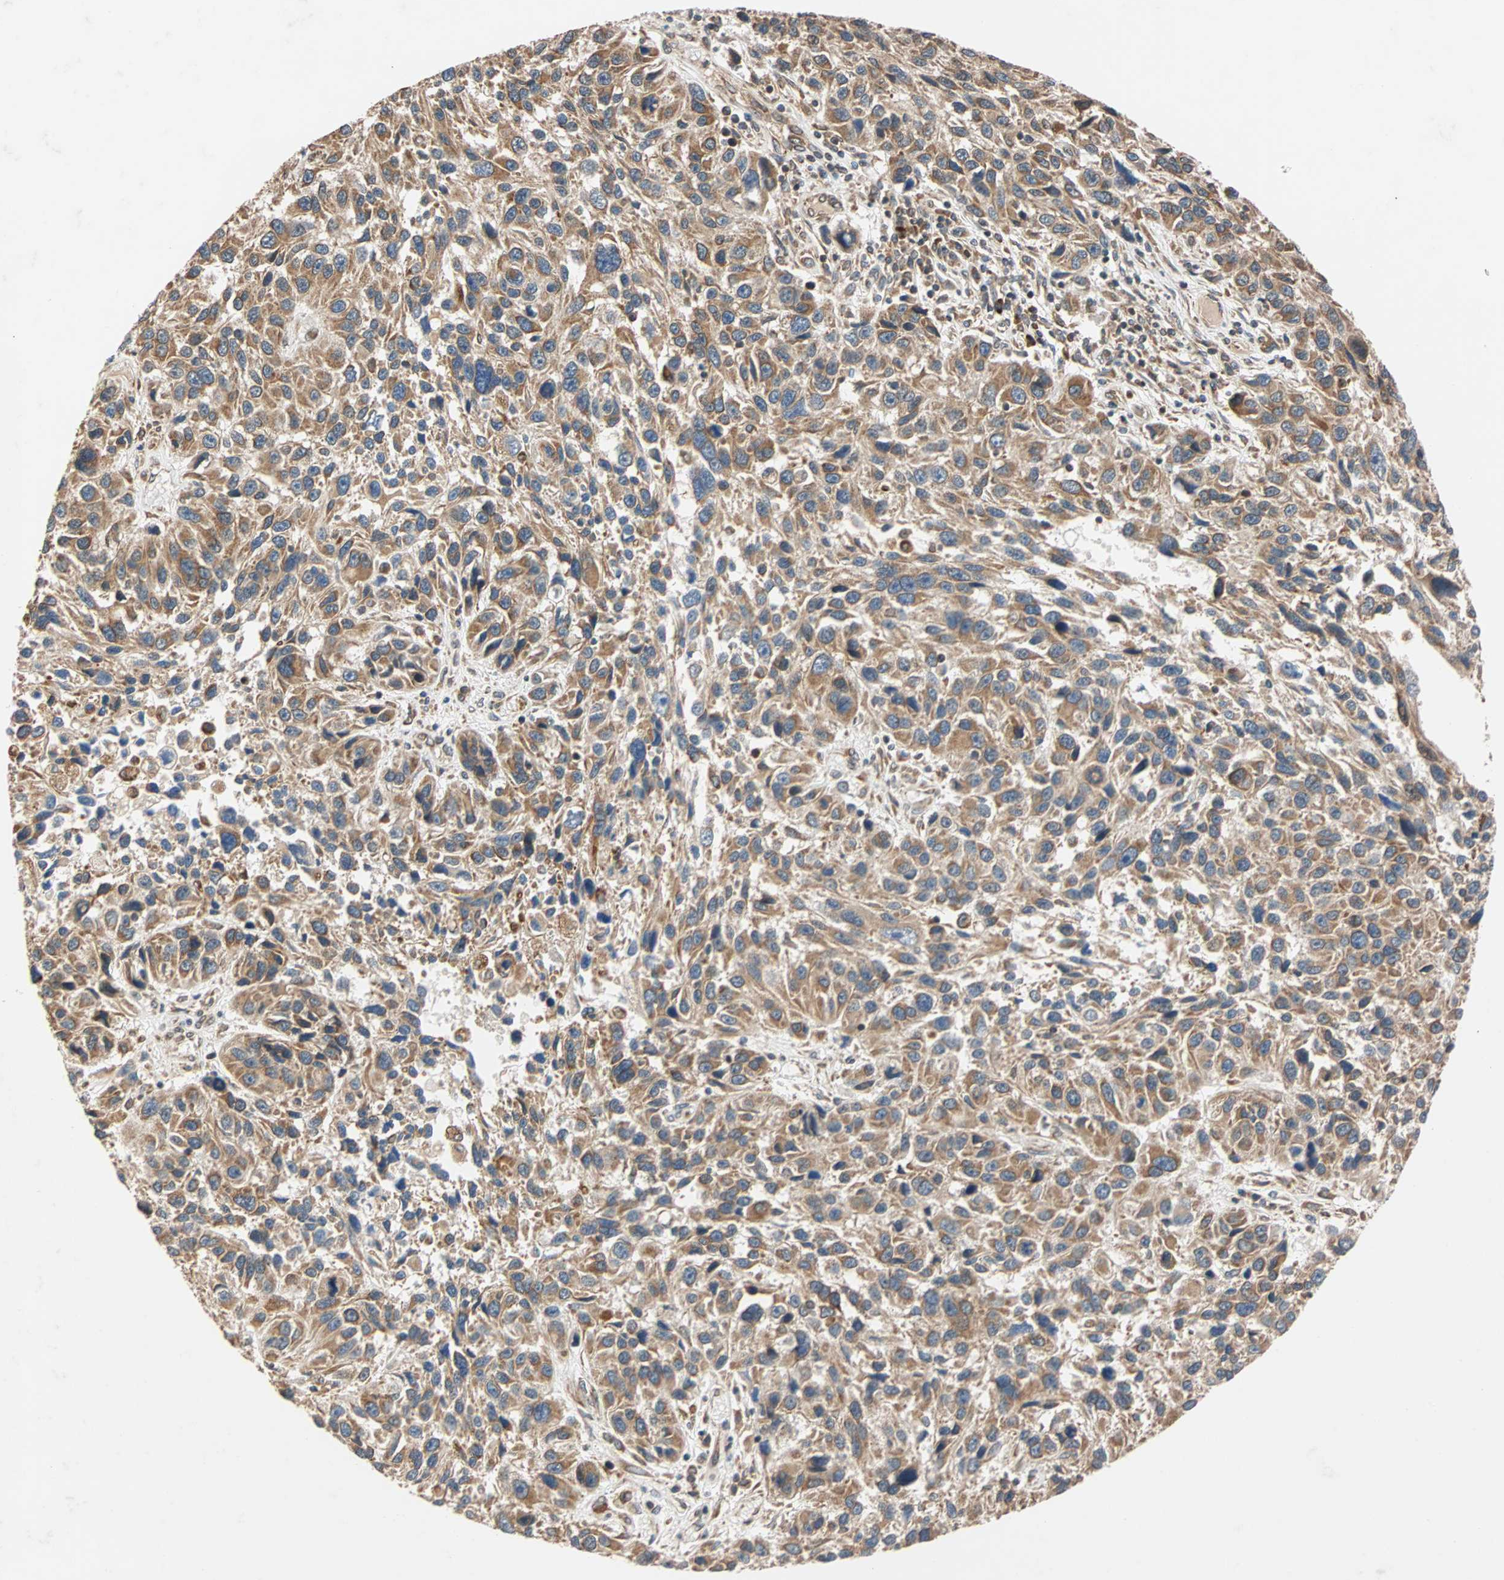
{"staining": {"intensity": "moderate", "quantity": ">75%", "location": "cytoplasmic/membranous"}, "tissue": "melanoma", "cell_type": "Tumor cells", "image_type": "cancer", "snomed": [{"axis": "morphology", "description": "Malignant melanoma, NOS"}, {"axis": "topography", "description": "Skin"}], "caption": "Protein expression analysis of human melanoma reveals moderate cytoplasmic/membranous staining in about >75% of tumor cells.", "gene": "AUP1", "patient": {"sex": "male", "age": 53}}